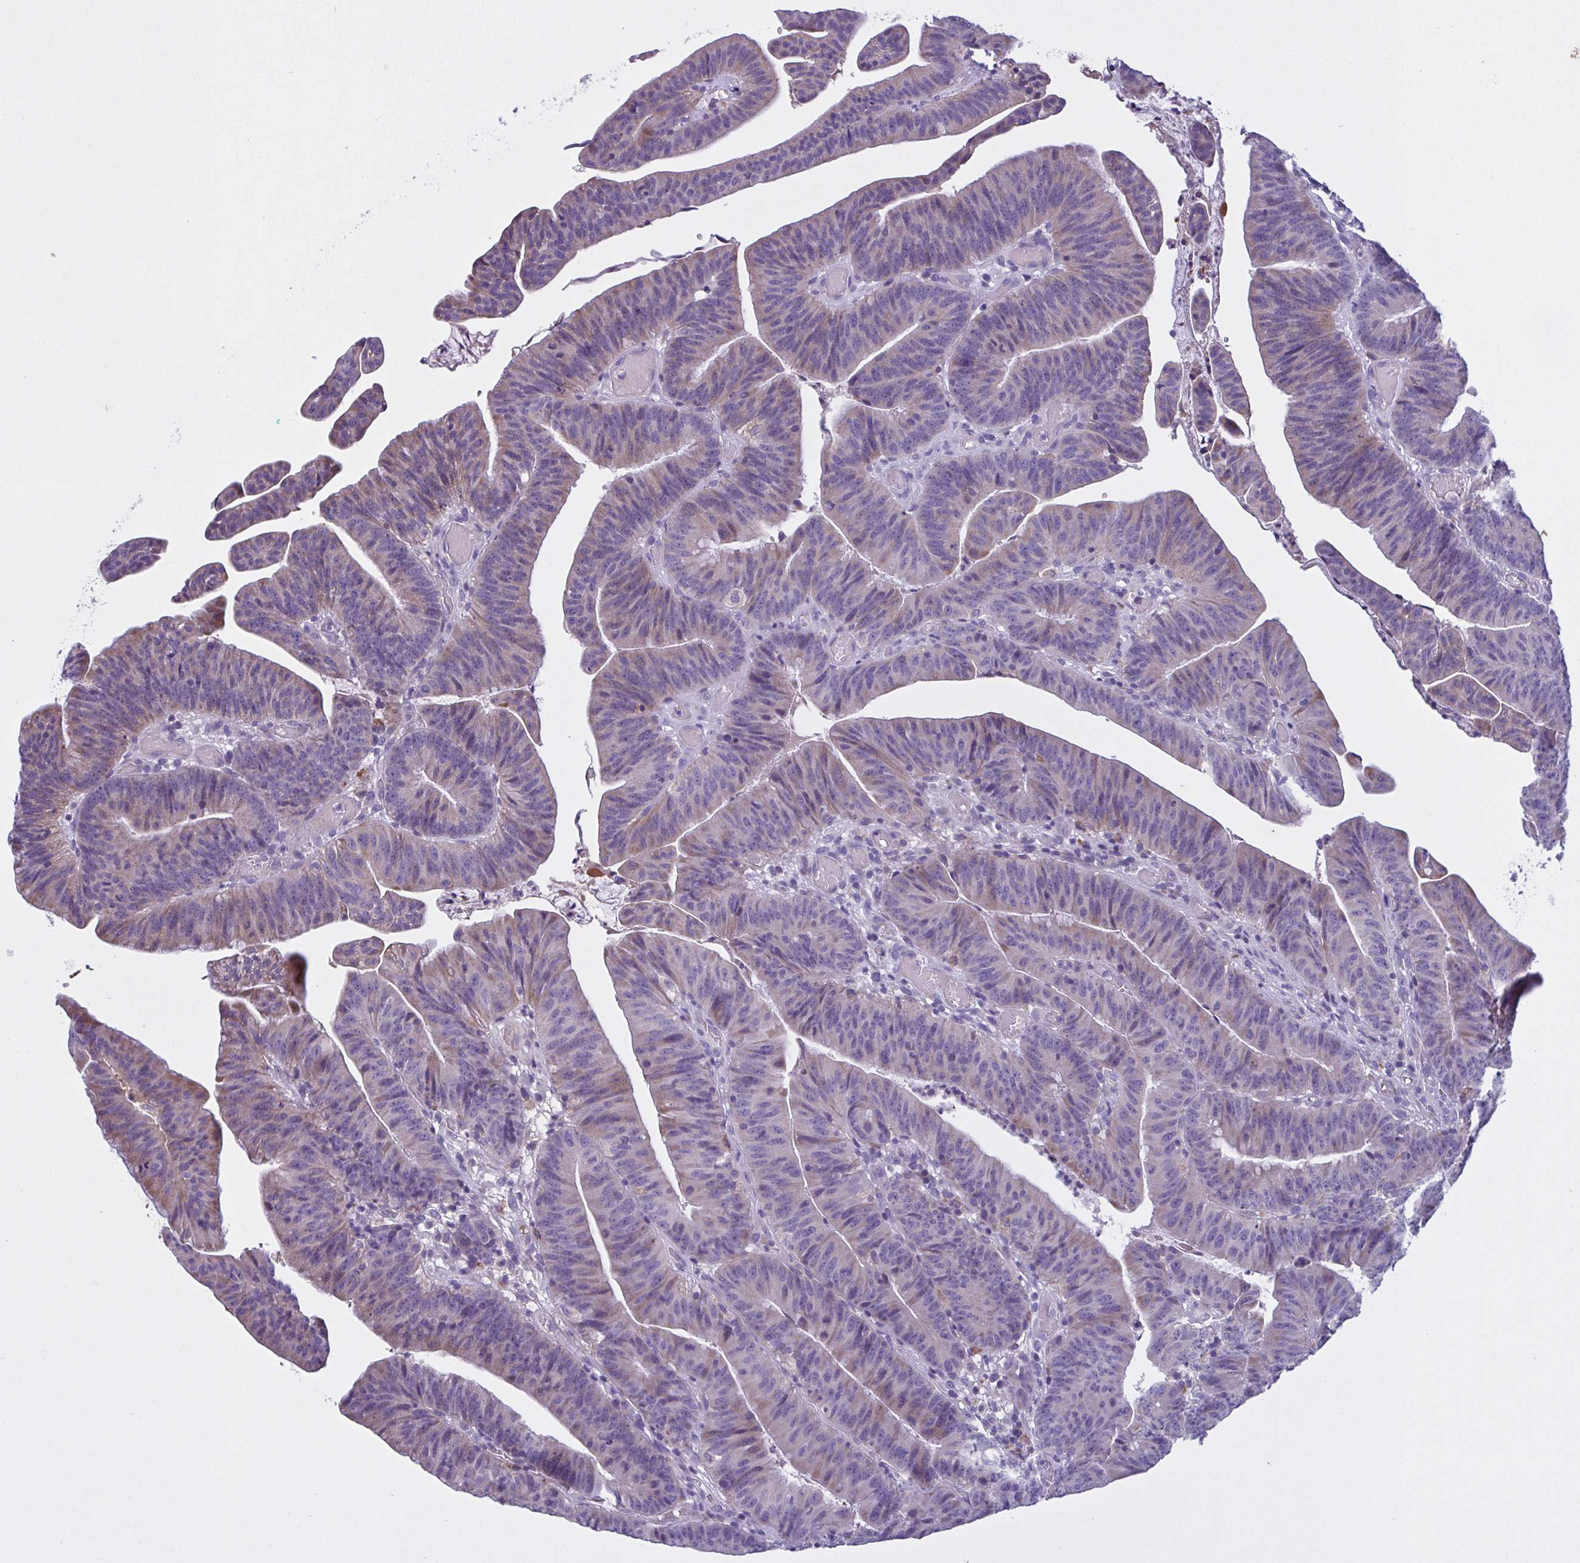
{"staining": {"intensity": "weak", "quantity": "25%-75%", "location": "cytoplasmic/membranous"}, "tissue": "colorectal cancer", "cell_type": "Tumor cells", "image_type": "cancer", "snomed": [{"axis": "morphology", "description": "Adenocarcinoma, NOS"}, {"axis": "topography", "description": "Colon"}], "caption": "A low amount of weak cytoplasmic/membranous positivity is appreciated in approximately 25%-75% of tumor cells in adenocarcinoma (colorectal) tissue. (Stains: DAB (3,3'-diaminobenzidine) in brown, nuclei in blue, Microscopy: brightfield microscopy at high magnification).", "gene": "F13B", "patient": {"sex": "female", "age": 78}}